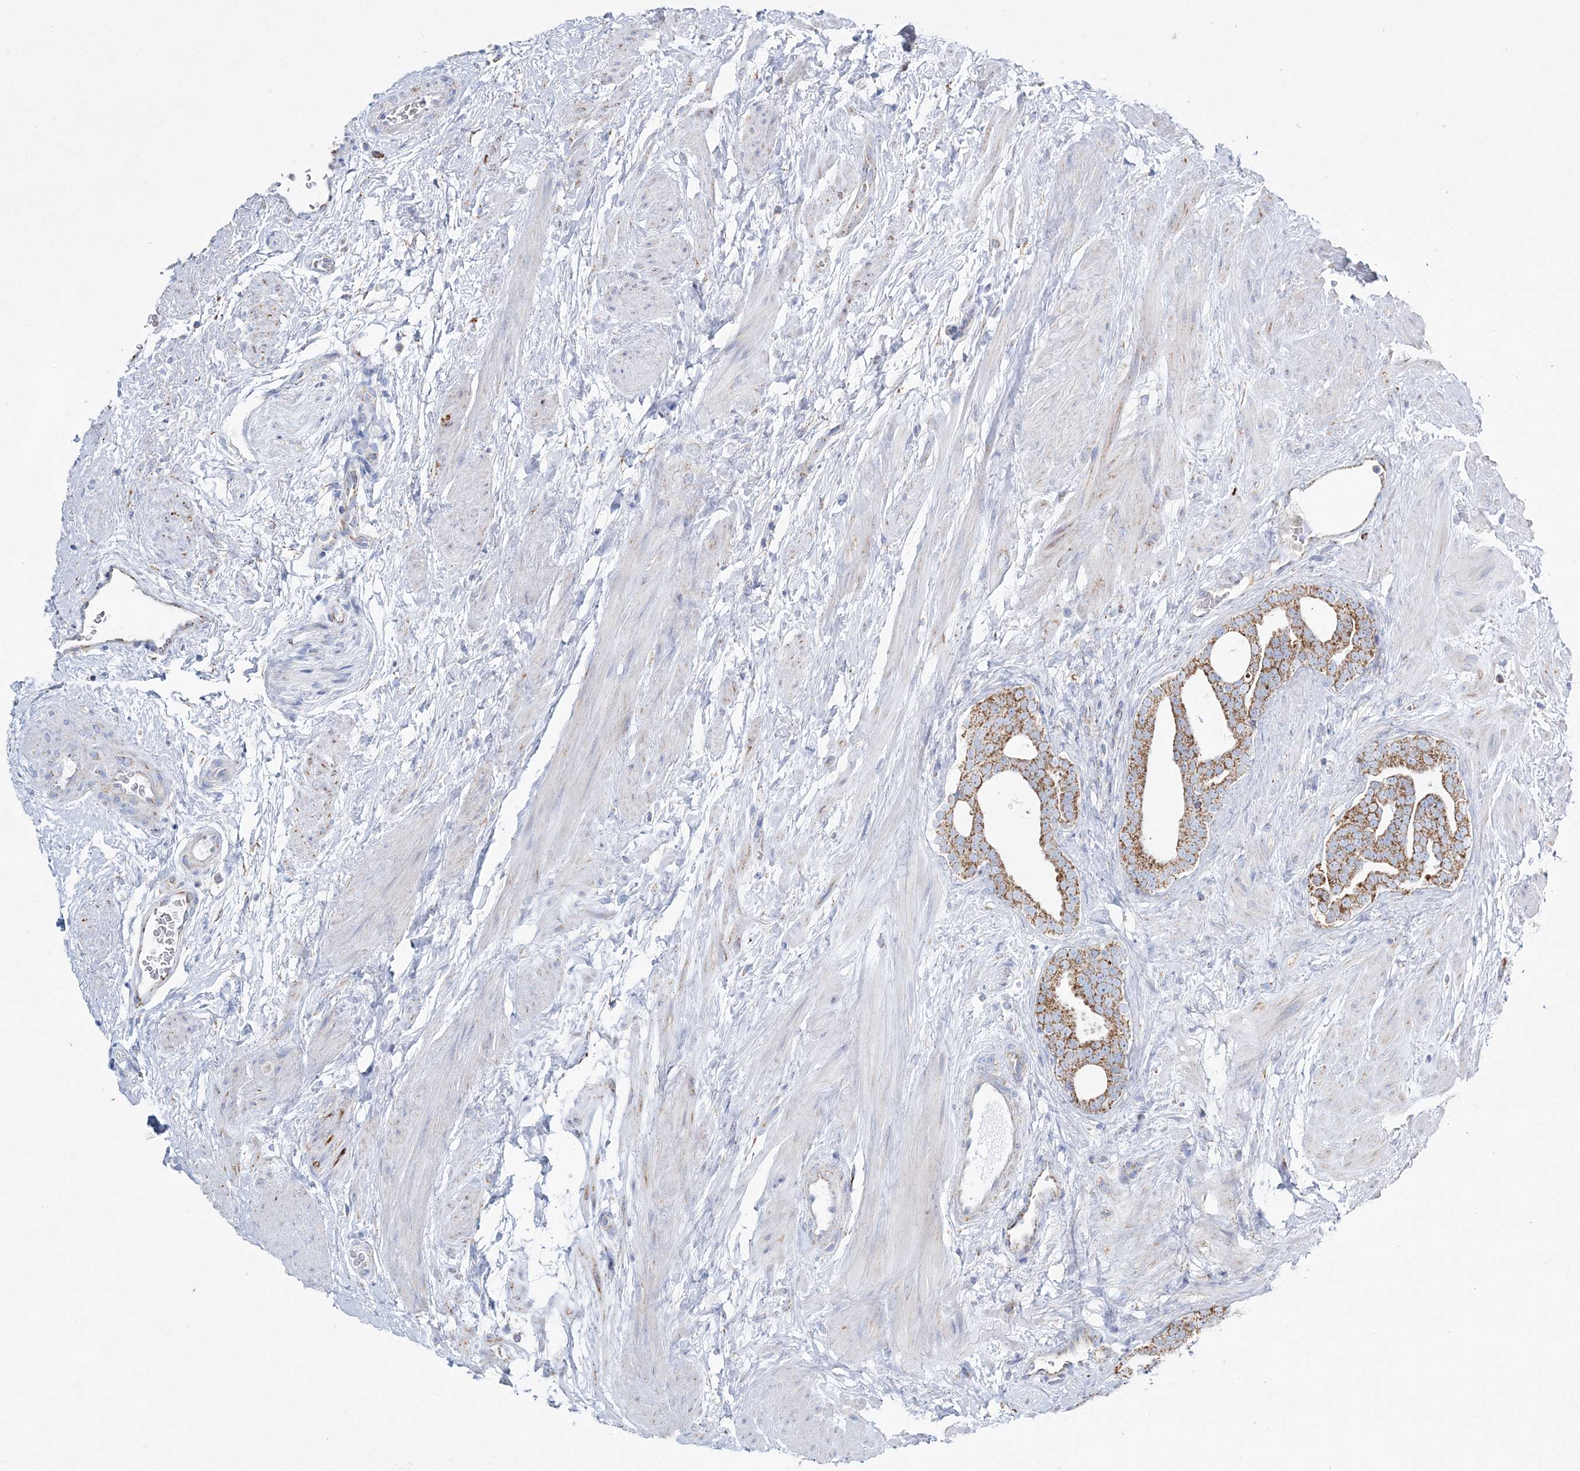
{"staining": {"intensity": "moderate", "quantity": ">75%", "location": "cytoplasmic/membranous"}, "tissue": "prostate cancer", "cell_type": "Tumor cells", "image_type": "cancer", "snomed": [{"axis": "morphology", "description": "Adenocarcinoma, High grade"}, {"axis": "topography", "description": "Prostate"}], "caption": "A micrograph of human high-grade adenocarcinoma (prostate) stained for a protein shows moderate cytoplasmic/membranous brown staining in tumor cells. The staining was performed using DAB to visualize the protein expression in brown, while the nuclei were stained in blue with hematoxylin (Magnification: 20x).", "gene": "HIBCH", "patient": {"sex": "male", "age": 56}}